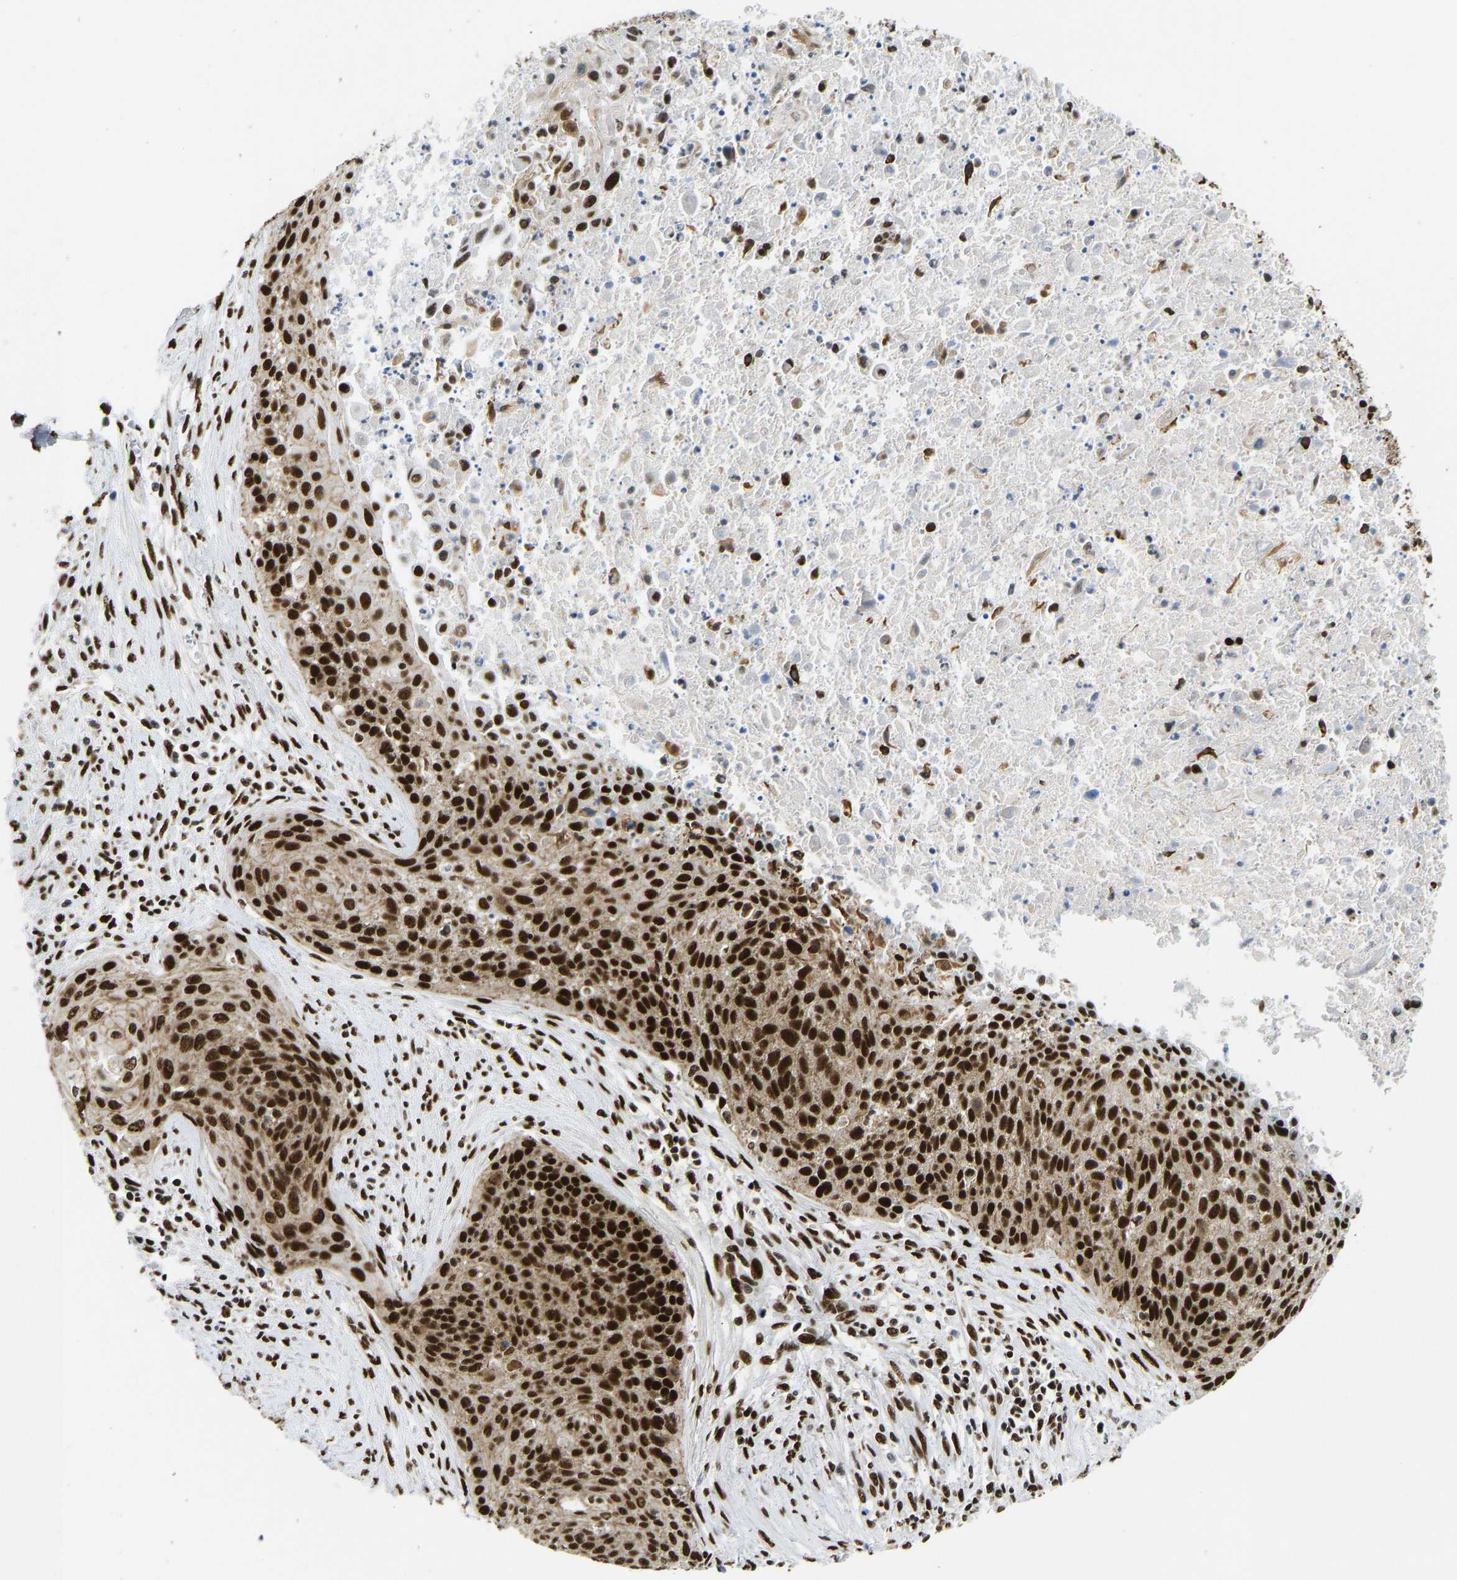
{"staining": {"intensity": "strong", "quantity": ">75%", "location": "nuclear"}, "tissue": "cervical cancer", "cell_type": "Tumor cells", "image_type": "cancer", "snomed": [{"axis": "morphology", "description": "Squamous cell carcinoma, NOS"}, {"axis": "topography", "description": "Cervix"}], "caption": "Immunohistochemical staining of human cervical squamous cell carcinoma displays strong nuclear protein staining in about >75% of tumor cells.", "gene": "FOXK1", "patient": {"sex": "female", "age": 55}}